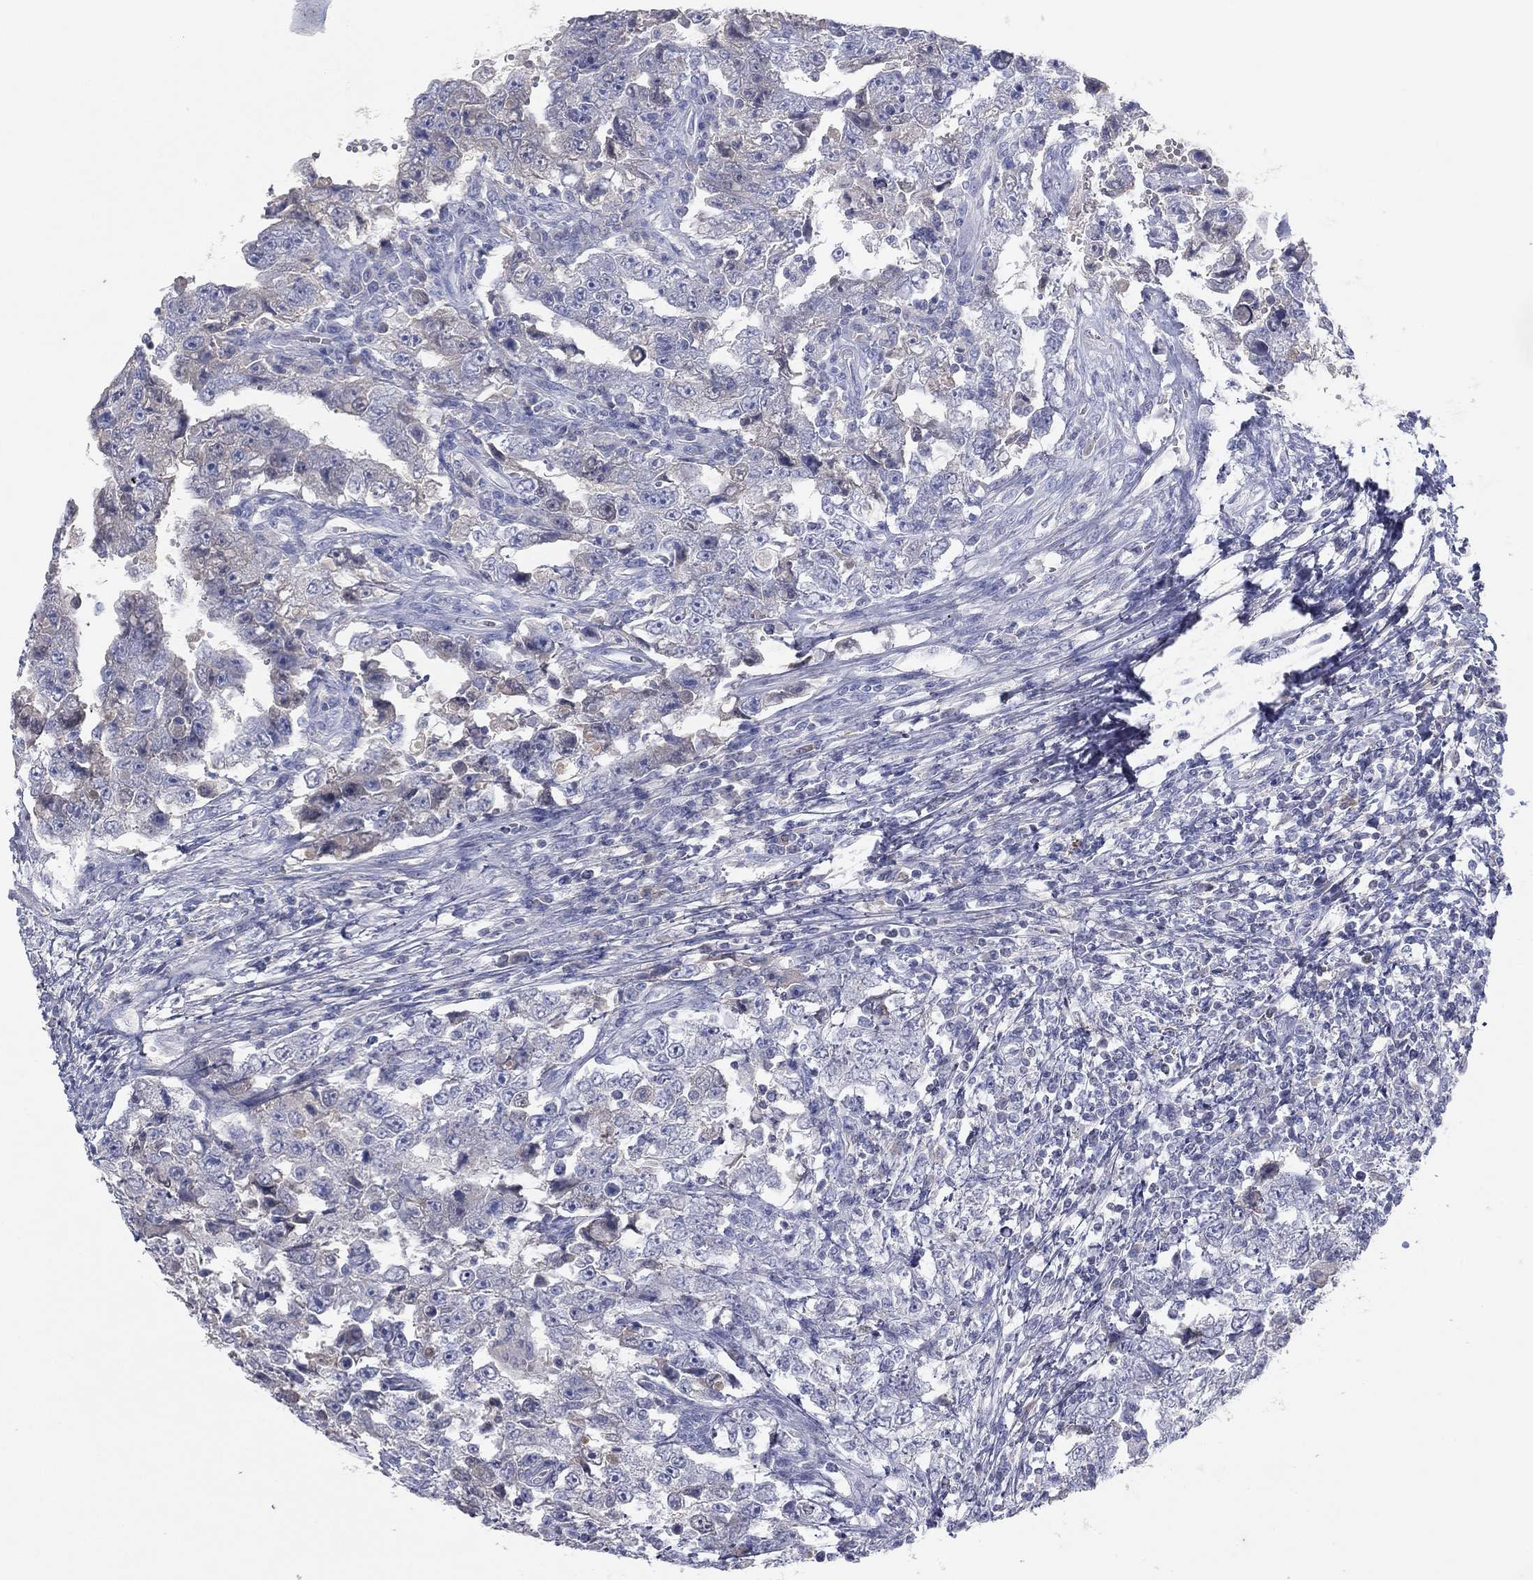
{"staining": {"intensity": "negative", "quantity": "none", "location": "none"}, "tissue": "testis cancer", "cell_type": "Tumor cells", "image_type": "cancer", "snomed": [{"axis": "morphology", "description": "Carcinoma, Embryonal, NOS"}, {"axis": "topography", "description": "Testis"}], "caption": "This is a micrograph of immunohistochemistry (IHC) staining of testis cancer, which shows no expression in tumor cells.", "gene": "CPT1B", "patient": {"sex": "male", "age": 26}}